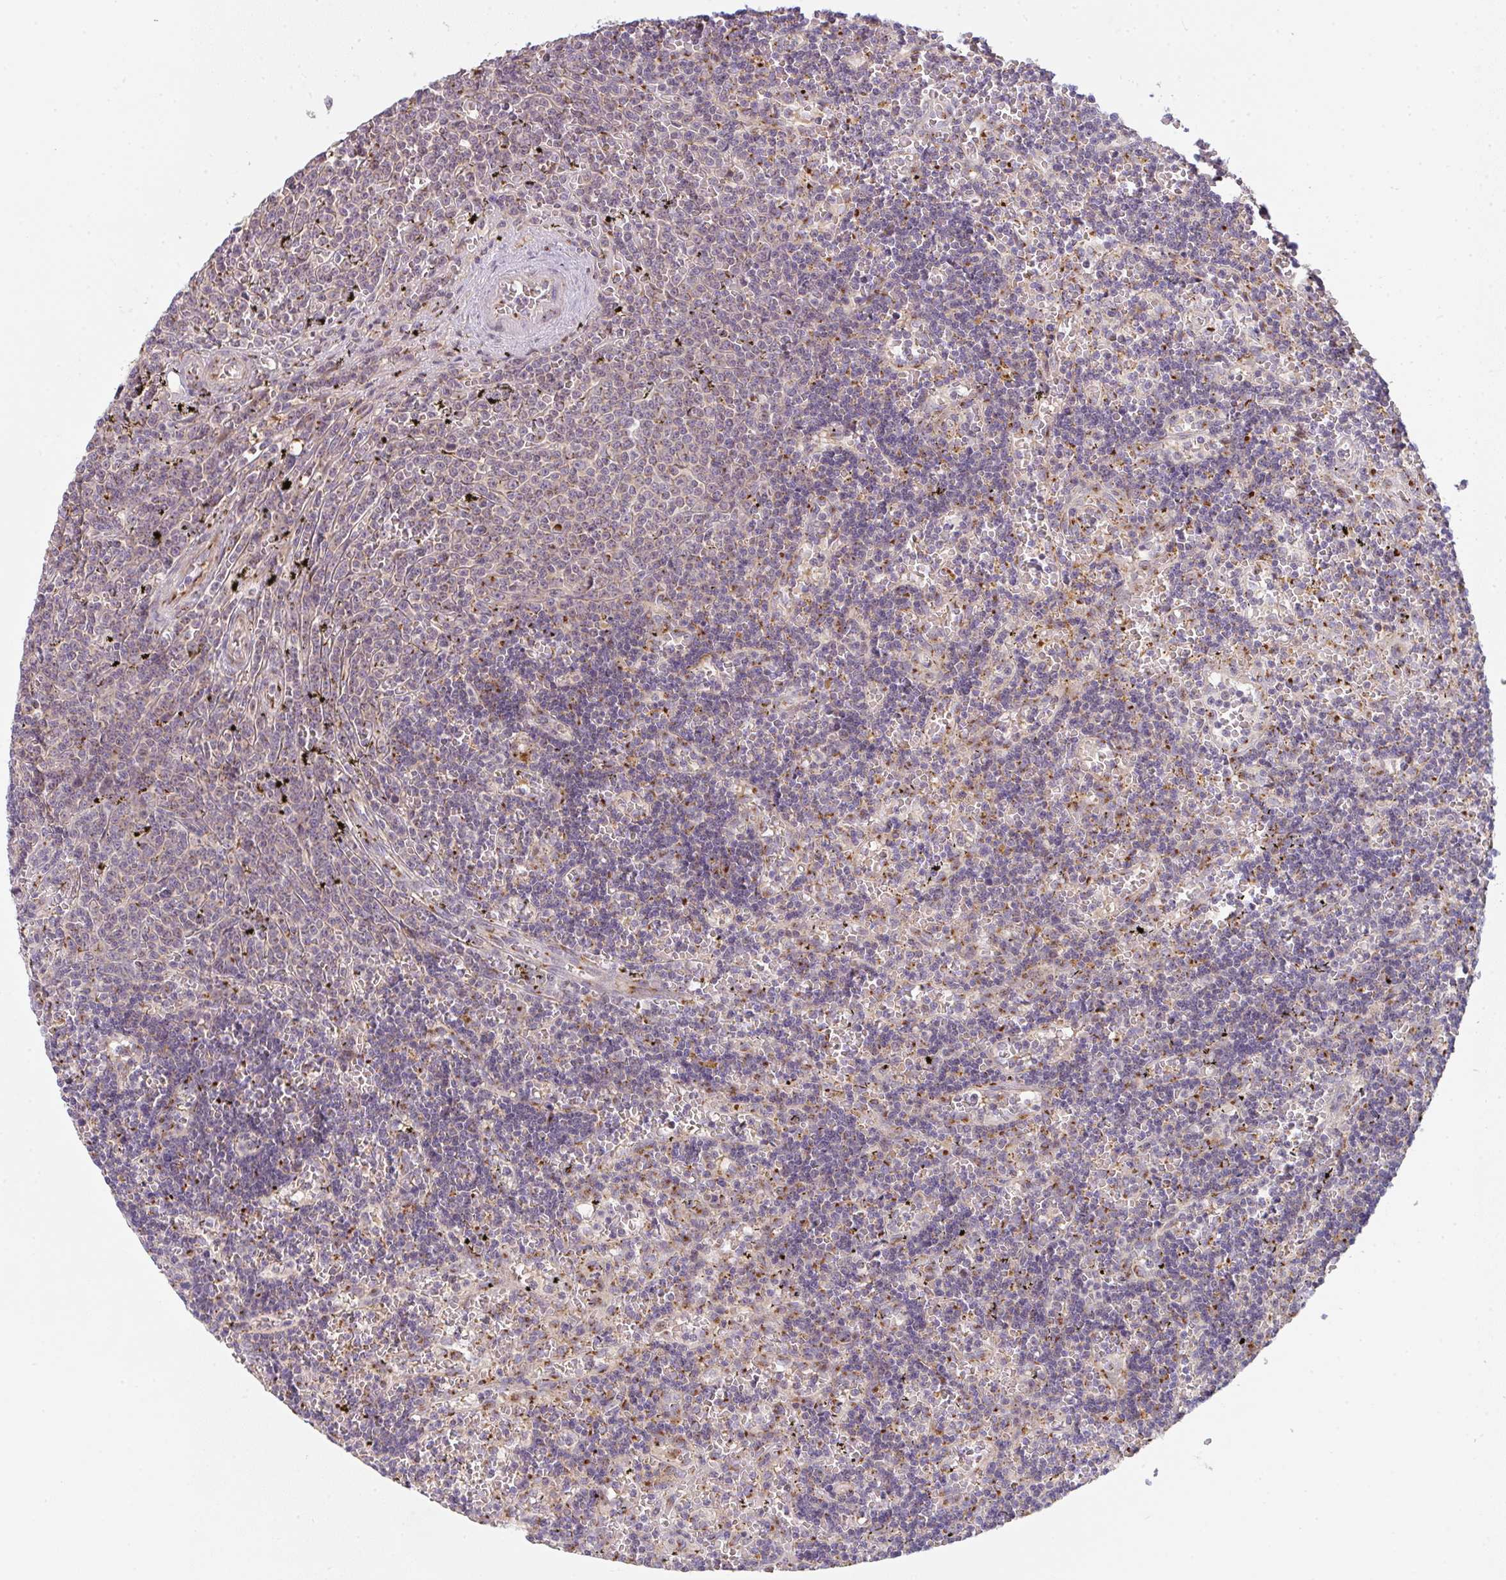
{"staining": {"intensity": "moderate", "quantity": "<25%", "location": "cytoplasmic/membranous"}, "tissue": "lymphoma", "cell_type": "Tumor cells", "image_type": "cancer", "snomed": [{"axis": "morphology", "description": "Malignant lymphoma, non-Hodgkin's type, Low grade"}, {"axis": "topography", "description": "Spleen"}], "caption": "High-power microscopy captured an IHC histopathology image of low-grade malignant lymphoma, non-Hodgkin's type, revealing moderate cytoplasmic/membranous positivity in about <25% of tumor cells. (DAB IHC with brightfield microscopy, high magnification).", "gene": "GVQW3", "patient": {"sex": "male", "age": 60}}